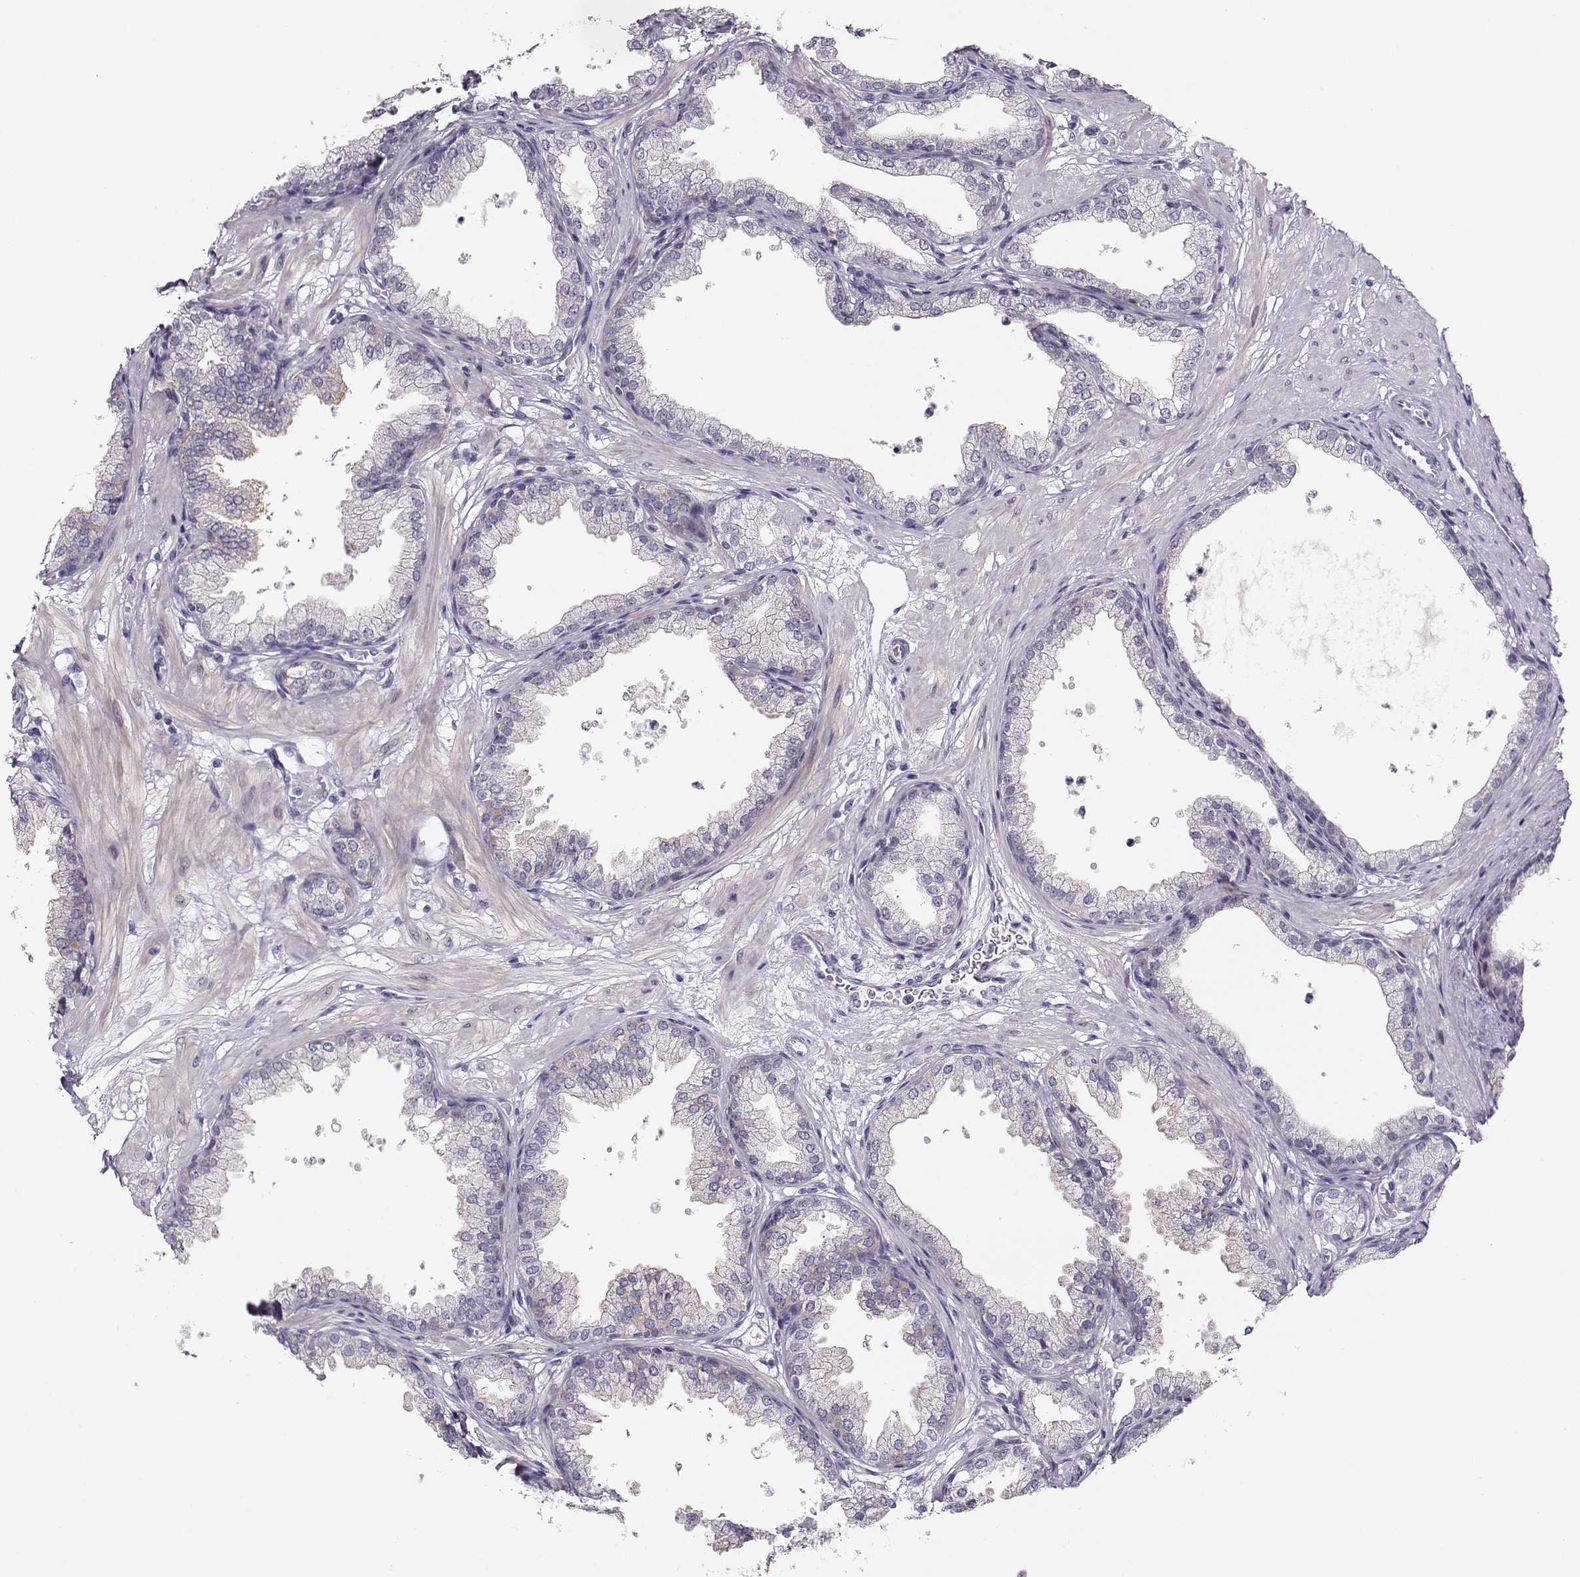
{"staining": {"intensity": "negative", "quantity": "none", "location": "none"}, "tissue": "prostate", "cell_type": "Glandular cells", "image_type": "normal", "snomed": [{"axis": "morphology", "description": "Normal tissue, NOS"}, {"axis": "topography", "description": "Prostate"}], "caption": "Immunohistochemistry photomicrograph of benign prostate stained for a protein (brown), which reveals no expression in glandular cells. (DAB immunohistochemistry visualized using brightfield microscopy, high magnification).", "gene": "CRX", "patient": {"sex": "male", "age": 37}}